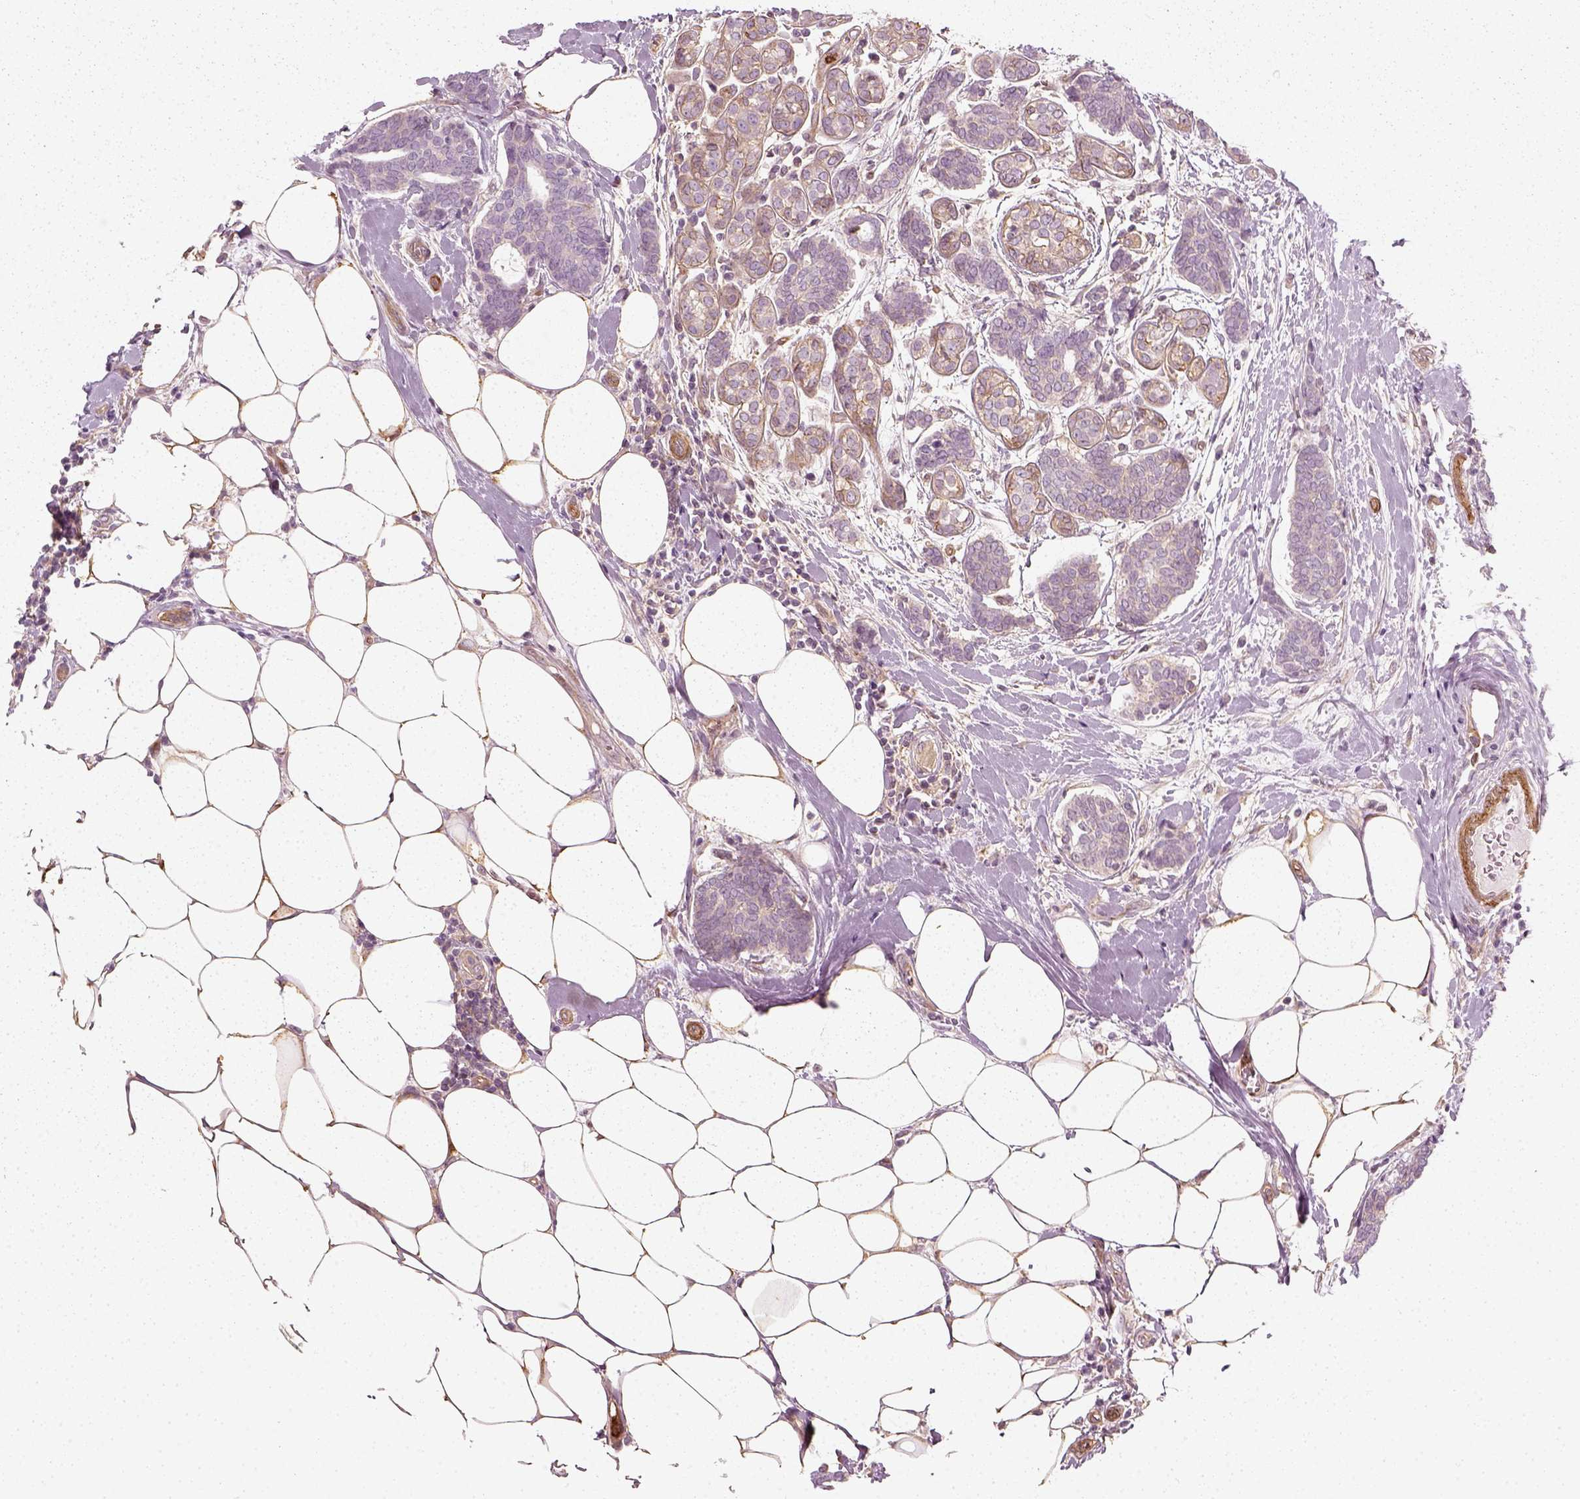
{"staining": {"intensity": "negative", "quantity": "none", "location": "none"}, "tissue": "breast cancer", "cell_type": "Tumor cells", "image_type": "cancer", "snomed": [{"axis": "morphology", "description": "Intraductal carcinoma, in situ"}, {"axis": "morphology", "description": "Duct carcinoma"}, {"axis": "morphology", "description": "Lobular carcinoma, in situ"}, {"axis": "topography", "description": "Breast"}], "caption": "This is an immunohistochemistry (IHC) histopathology image of human breast cancer (intraductal carcinoma). There is no expression in tumor cells.", "gene": "NPTN", "patient": {"sex": "female", "age": 44}}